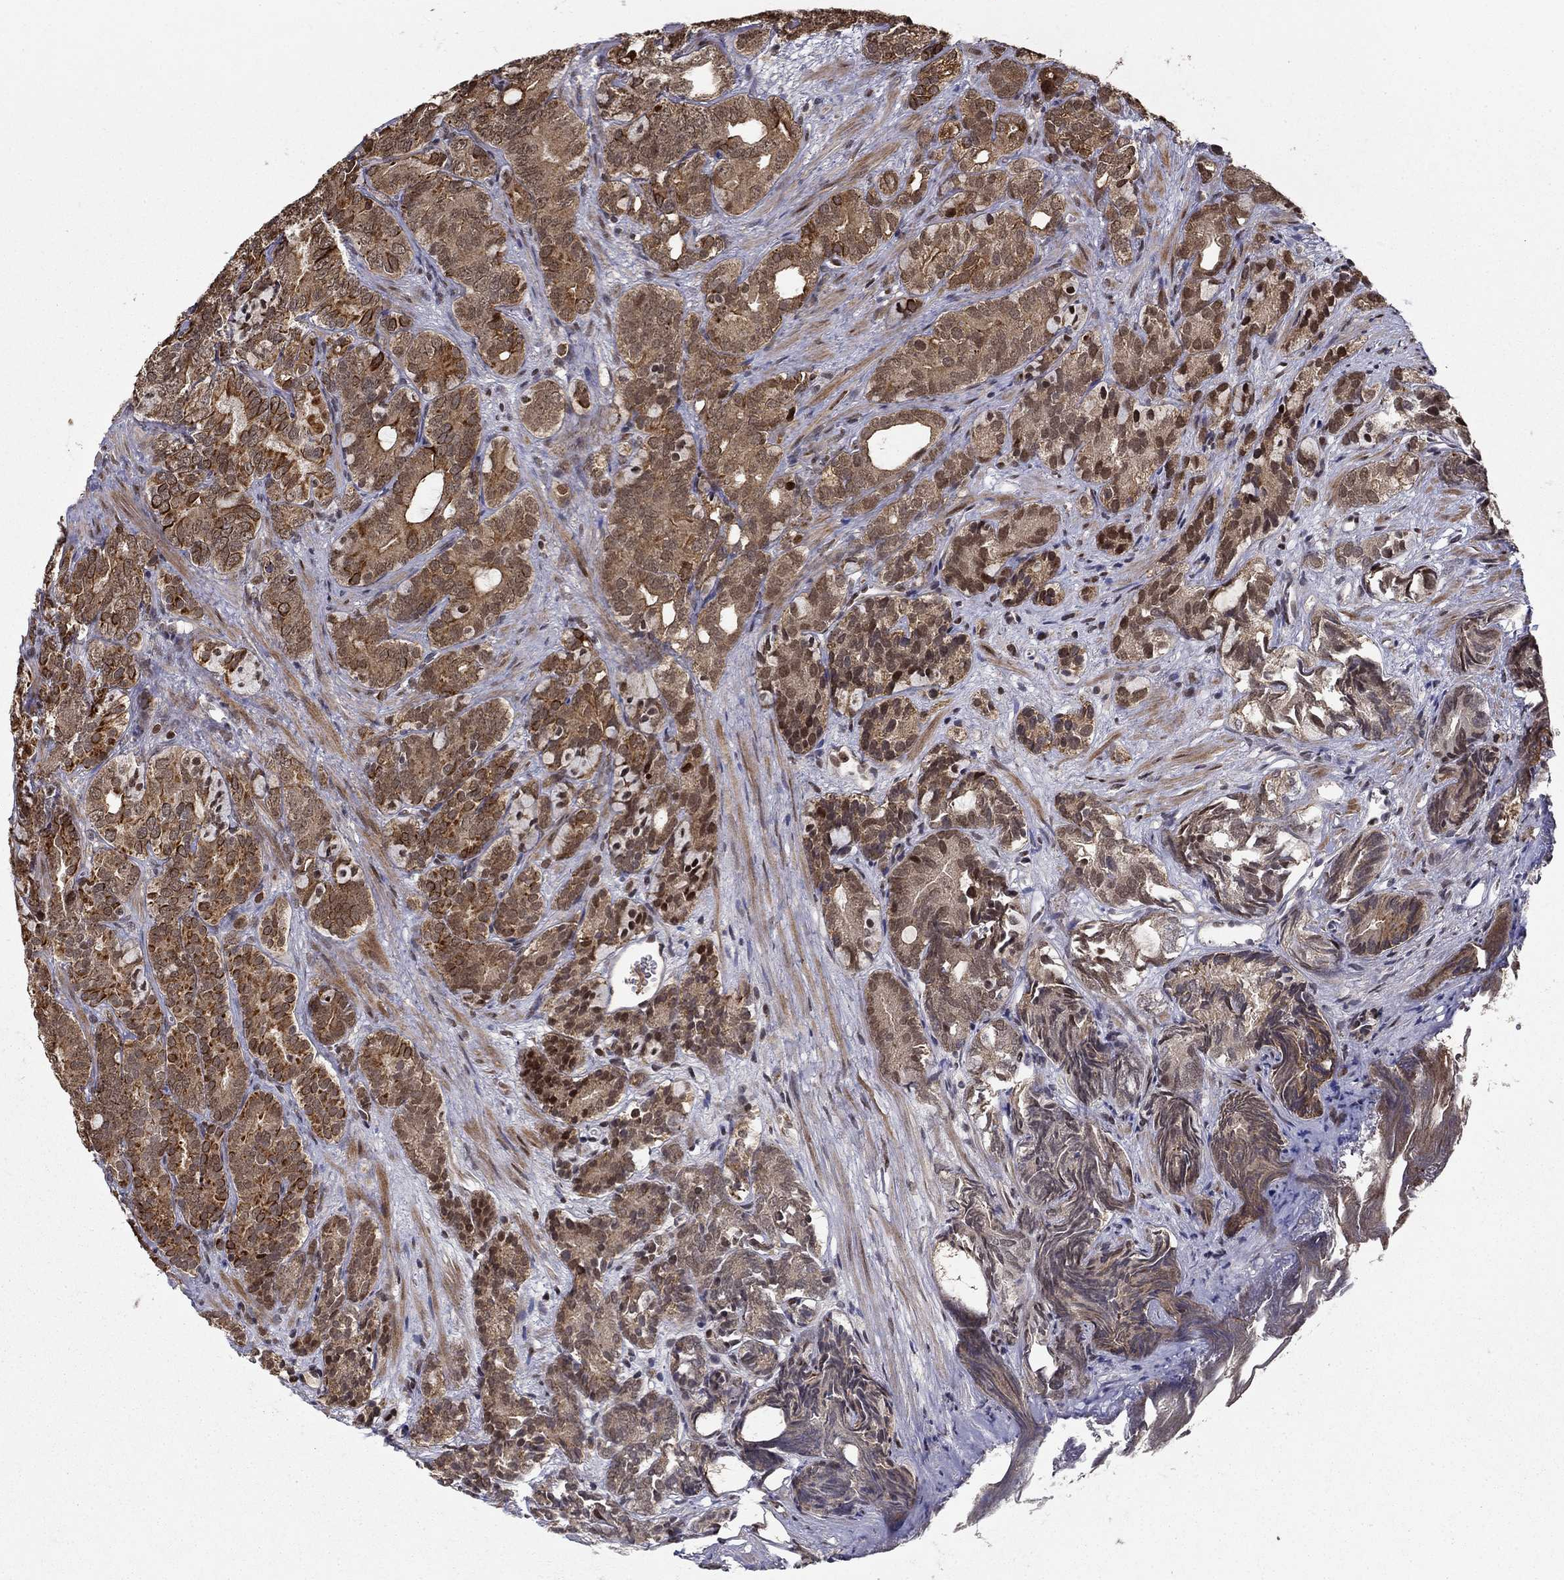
{"staining": {"intensity": "moderate", "quantity": "25%-75%", "location": "cytoplasmic/membranous,nuclear"}, "tissue": "prostate cancer", "cell_type": "Tumor cells", "image_type": "cancer", "snomed": [{"axis": "morphology", "description": "Adenocarcinoma, High grade"}, {"axis": "topography", "description": "Prostate"}], "caption": "The photomicrograph demonstrates a brown stain indicating the presence of a protein in the cytoplasmic/membranous and nuclear of tumor cells in prostate adenocarcinoma (high-grade).", "gene": "CDCA7L", "patient": {"sex": "male", "age": 84}}